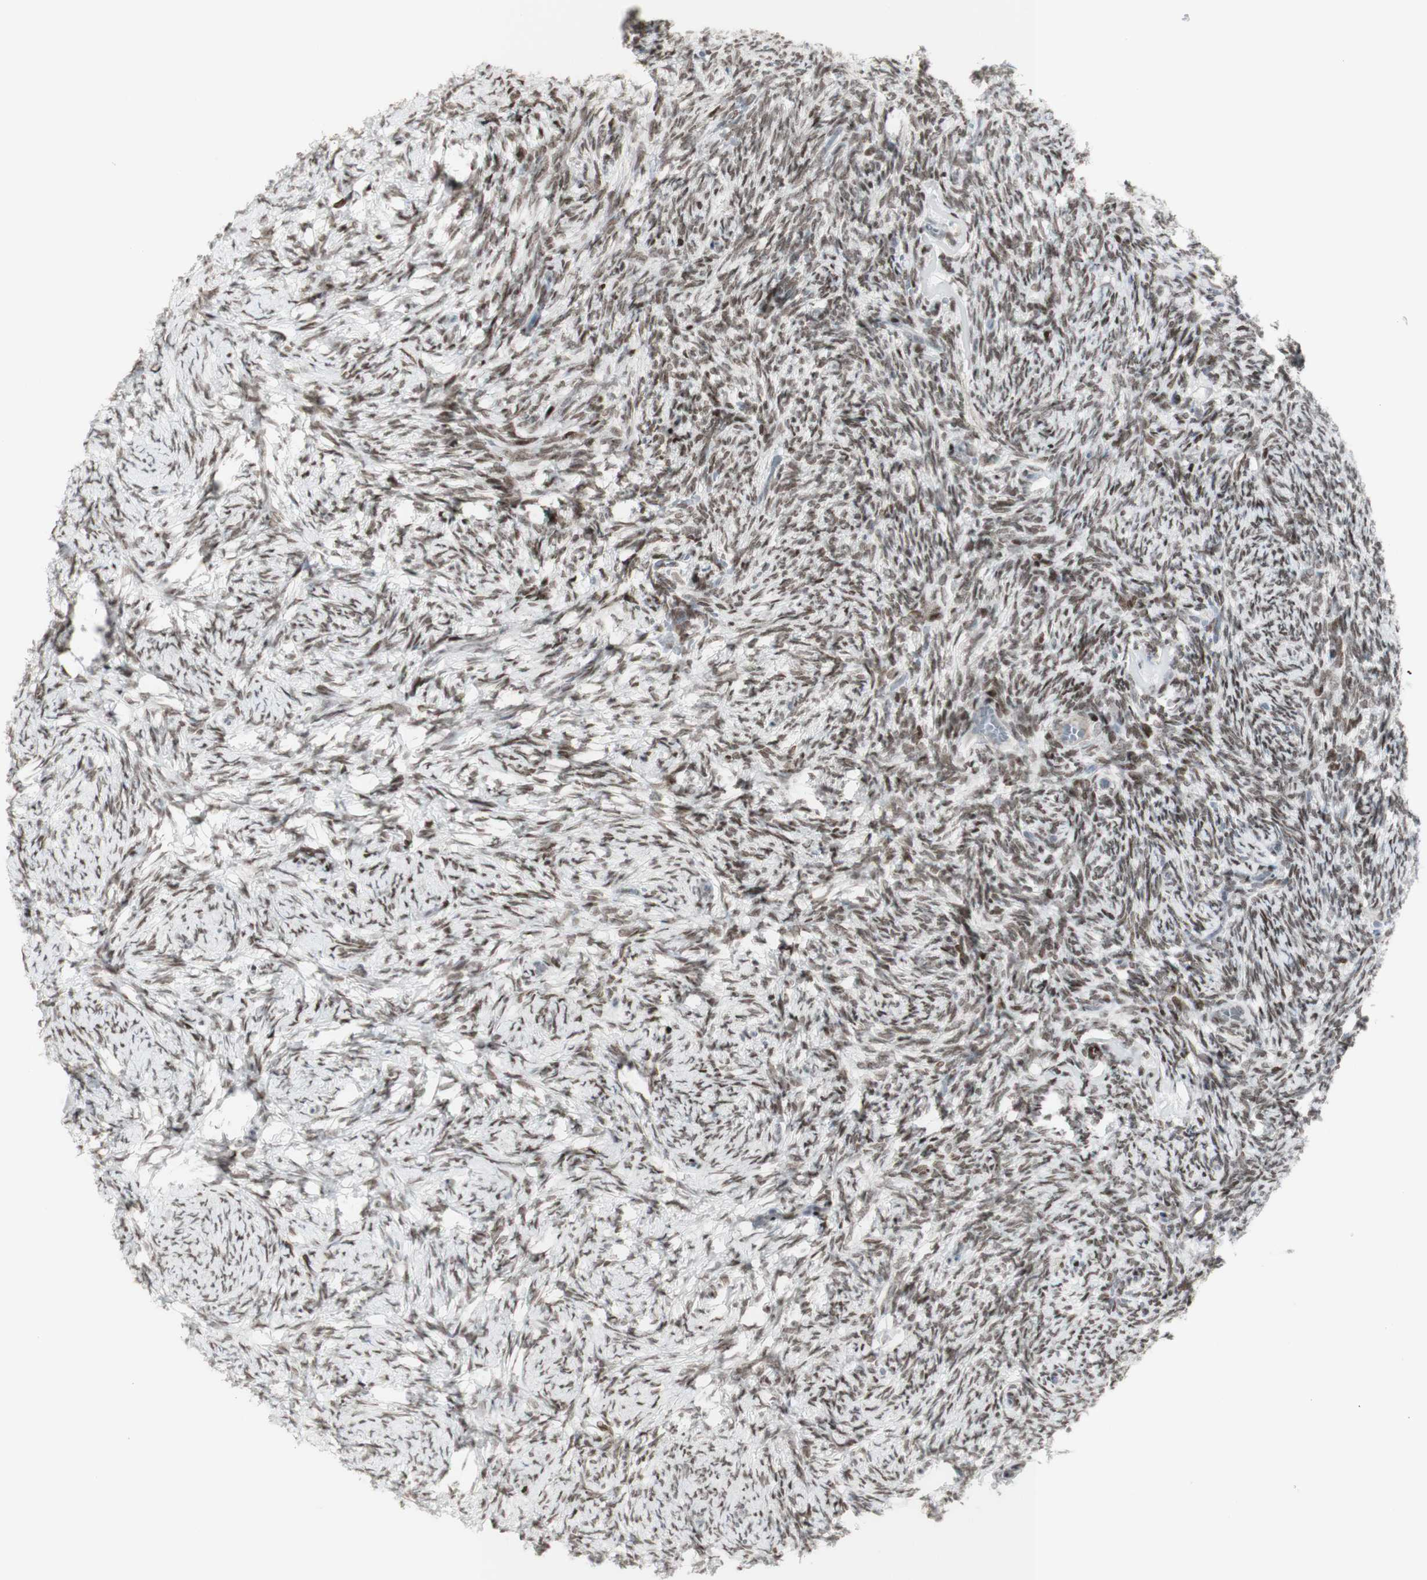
{"staining": {"intensity": "weak", "quantity": ">75%", "location": "cytoplasmic/membranous"}, "tissue": "ovary", "cell_type": "Follicle cells", "image_type": "normal", "snomed": [{"axis": "morphology", "description": "Normal tissue, NOS"}, {"axis": "topography", "description": "Ovary"}], "caption": "Protein expression analysis of normal ovary displays weak cytoplasmic/membranous positivity in approximately >75% of follicle cells.", "gene": "C1orf116", "patient": {"sex": "female", "age": 60}}